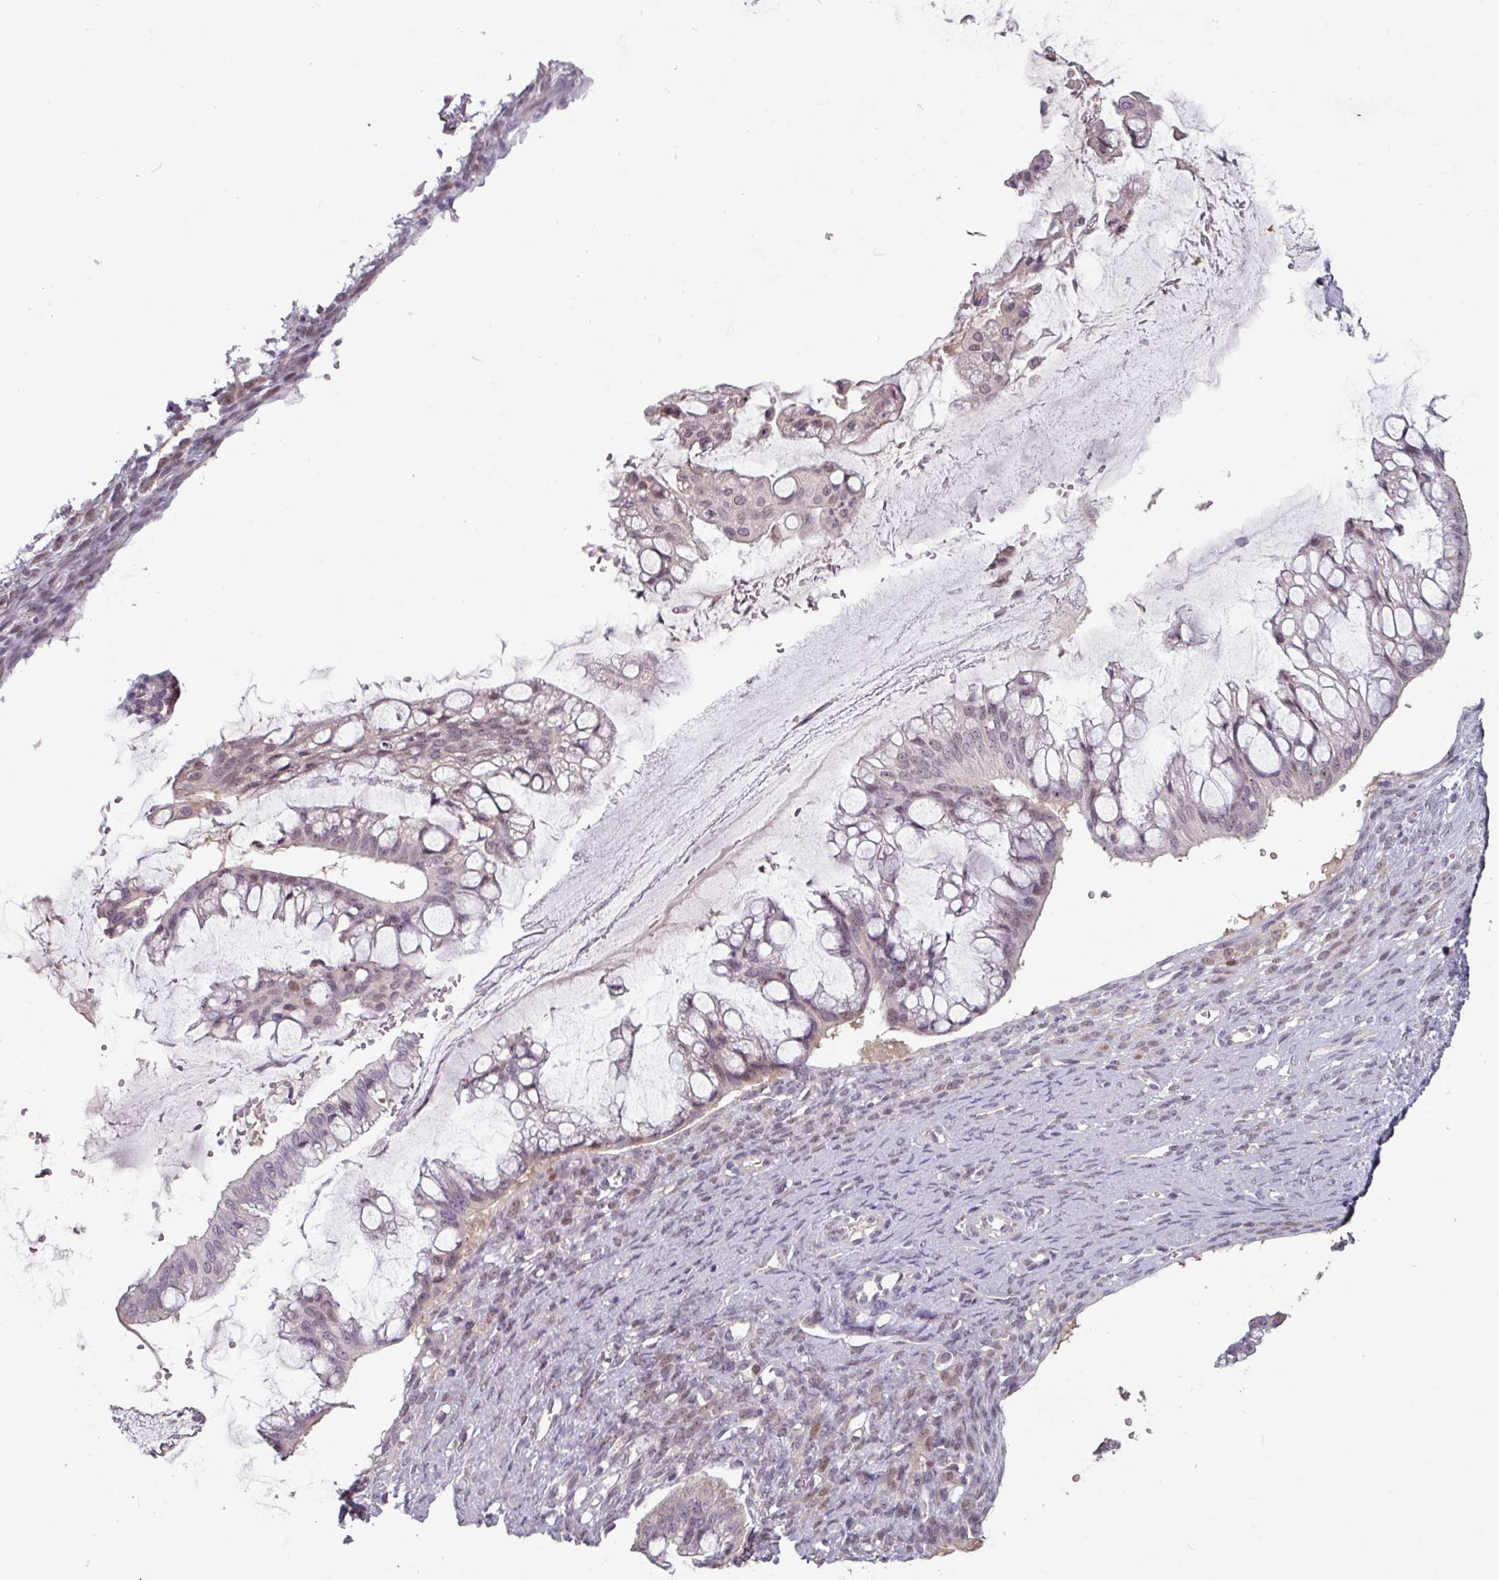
{"staining": {"intensity": "negative", "quantity": "none", "location": "none"}, "tissue": "ovarian cancer", "cell_type": "Tumor cells", "image_type": "cancer", "snomed": [{"axis": "morphology", "description": "Cystadenocarcinoma, mucinous, NOS"}, {"axis": "topography", "description": "Ovary"}], "caption": "Immunohistochemistry (IHC) histopathology image of neoplastic tissue: ovarian cancer stained with DAB (3,3'-diaminobenzidine) displays no significant protein staining in tumor cells.", "gene": "ZBTB6", "patient": {"sex": "female", "age": 73}}